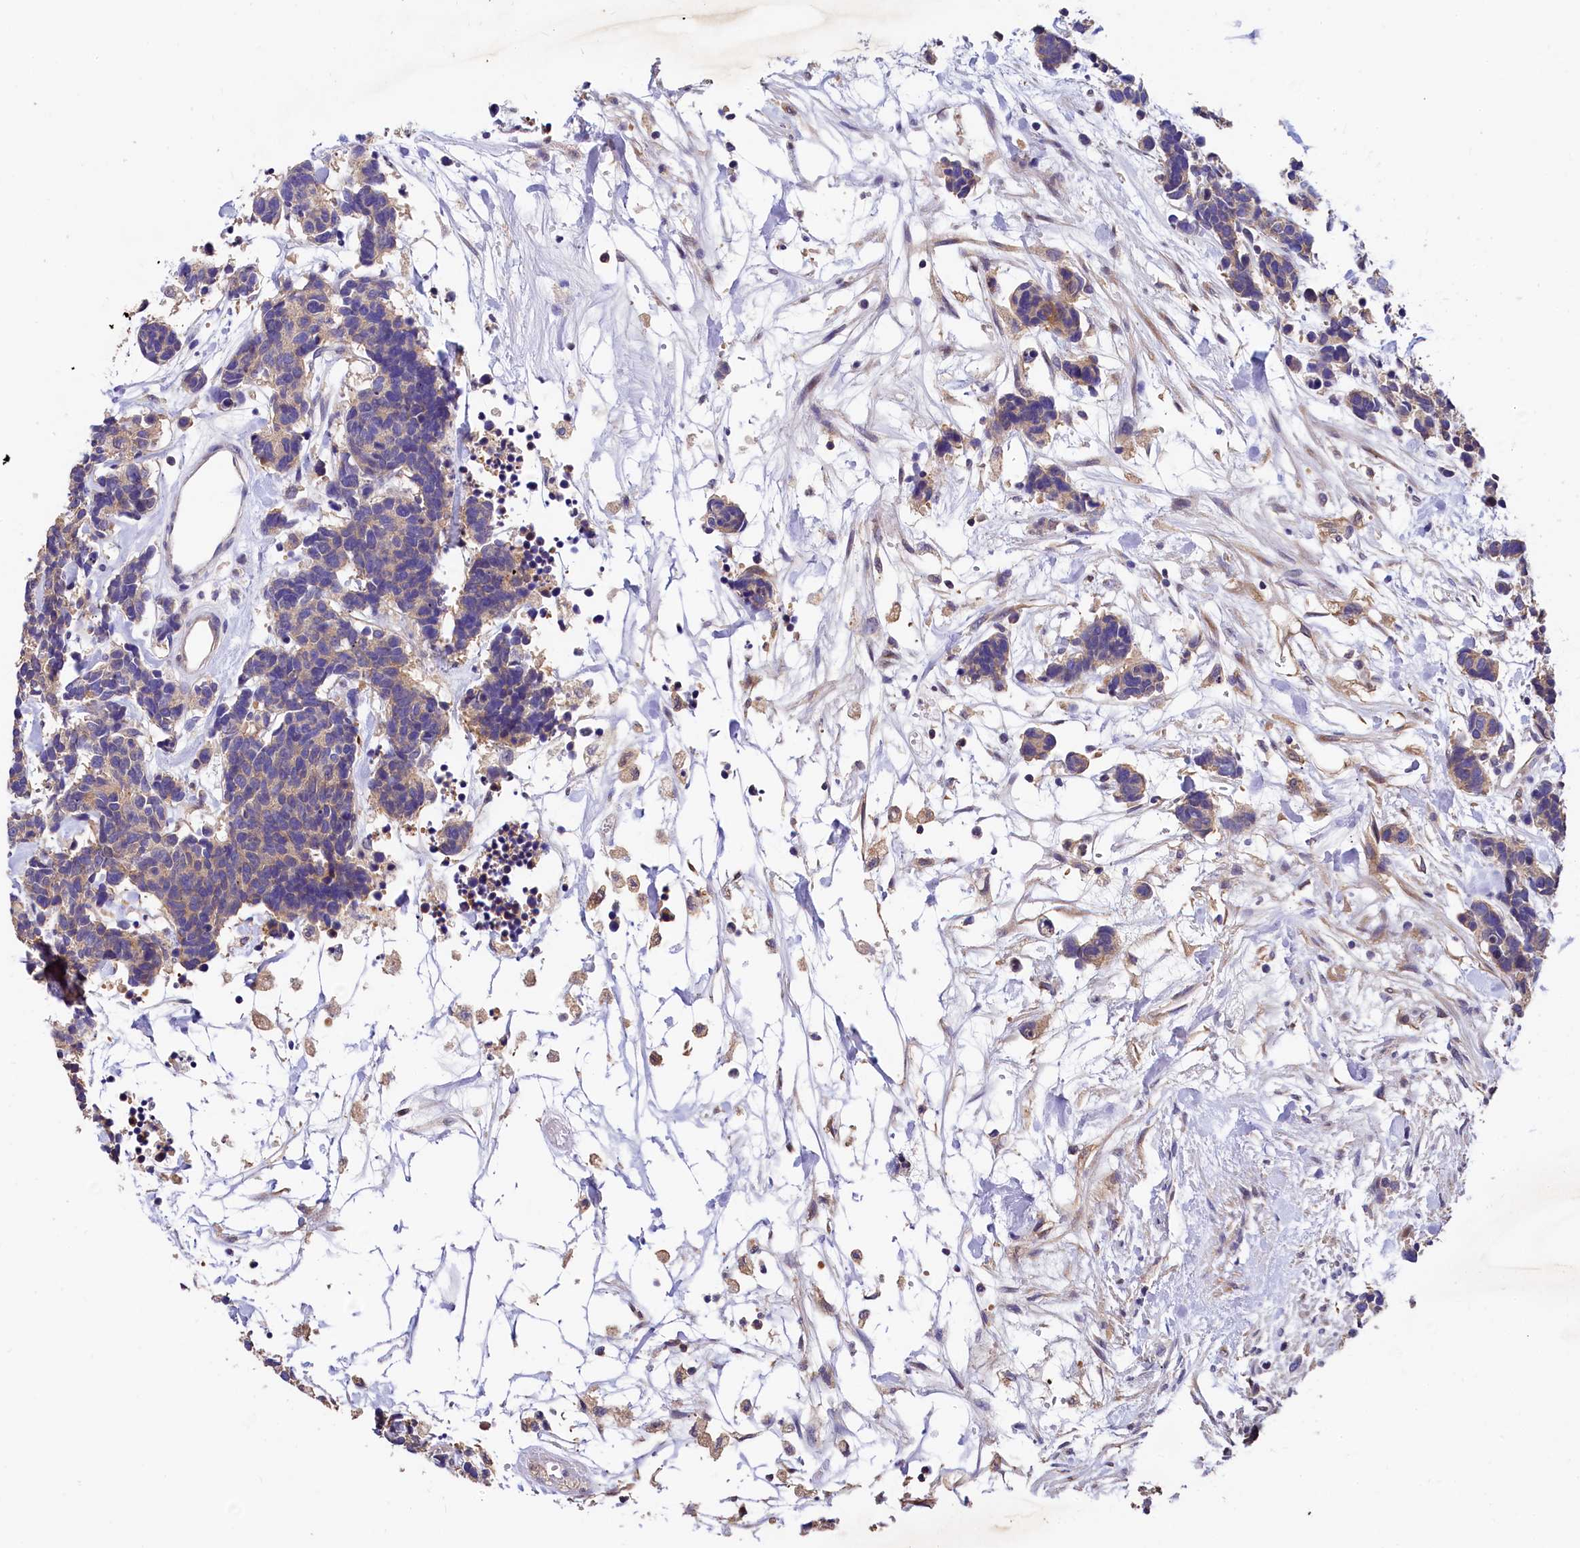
{"staining": {"intensity": "weak", "quantity": "<25%", "location": "cytoplasmic/membranous"}, "tissue": "carcinoid", "cell_type": "Tumor cells", "image_type": "cancer", "snomed": [{"axis": "morphology", "description": "Carcinoma, NOS"}, {"axis": "morphology", "description": "Carcinoid, malignant, NOS"}, {"axis": "topography", "description": "Urinary bladder"}], "caption": "Tumor cells are negative for protein expression in human carcinoid. (IHC, brightfield microscopy, high magnification).", "gene": "EPS8L2", "patient": {"sex": "male", "age": 57}}